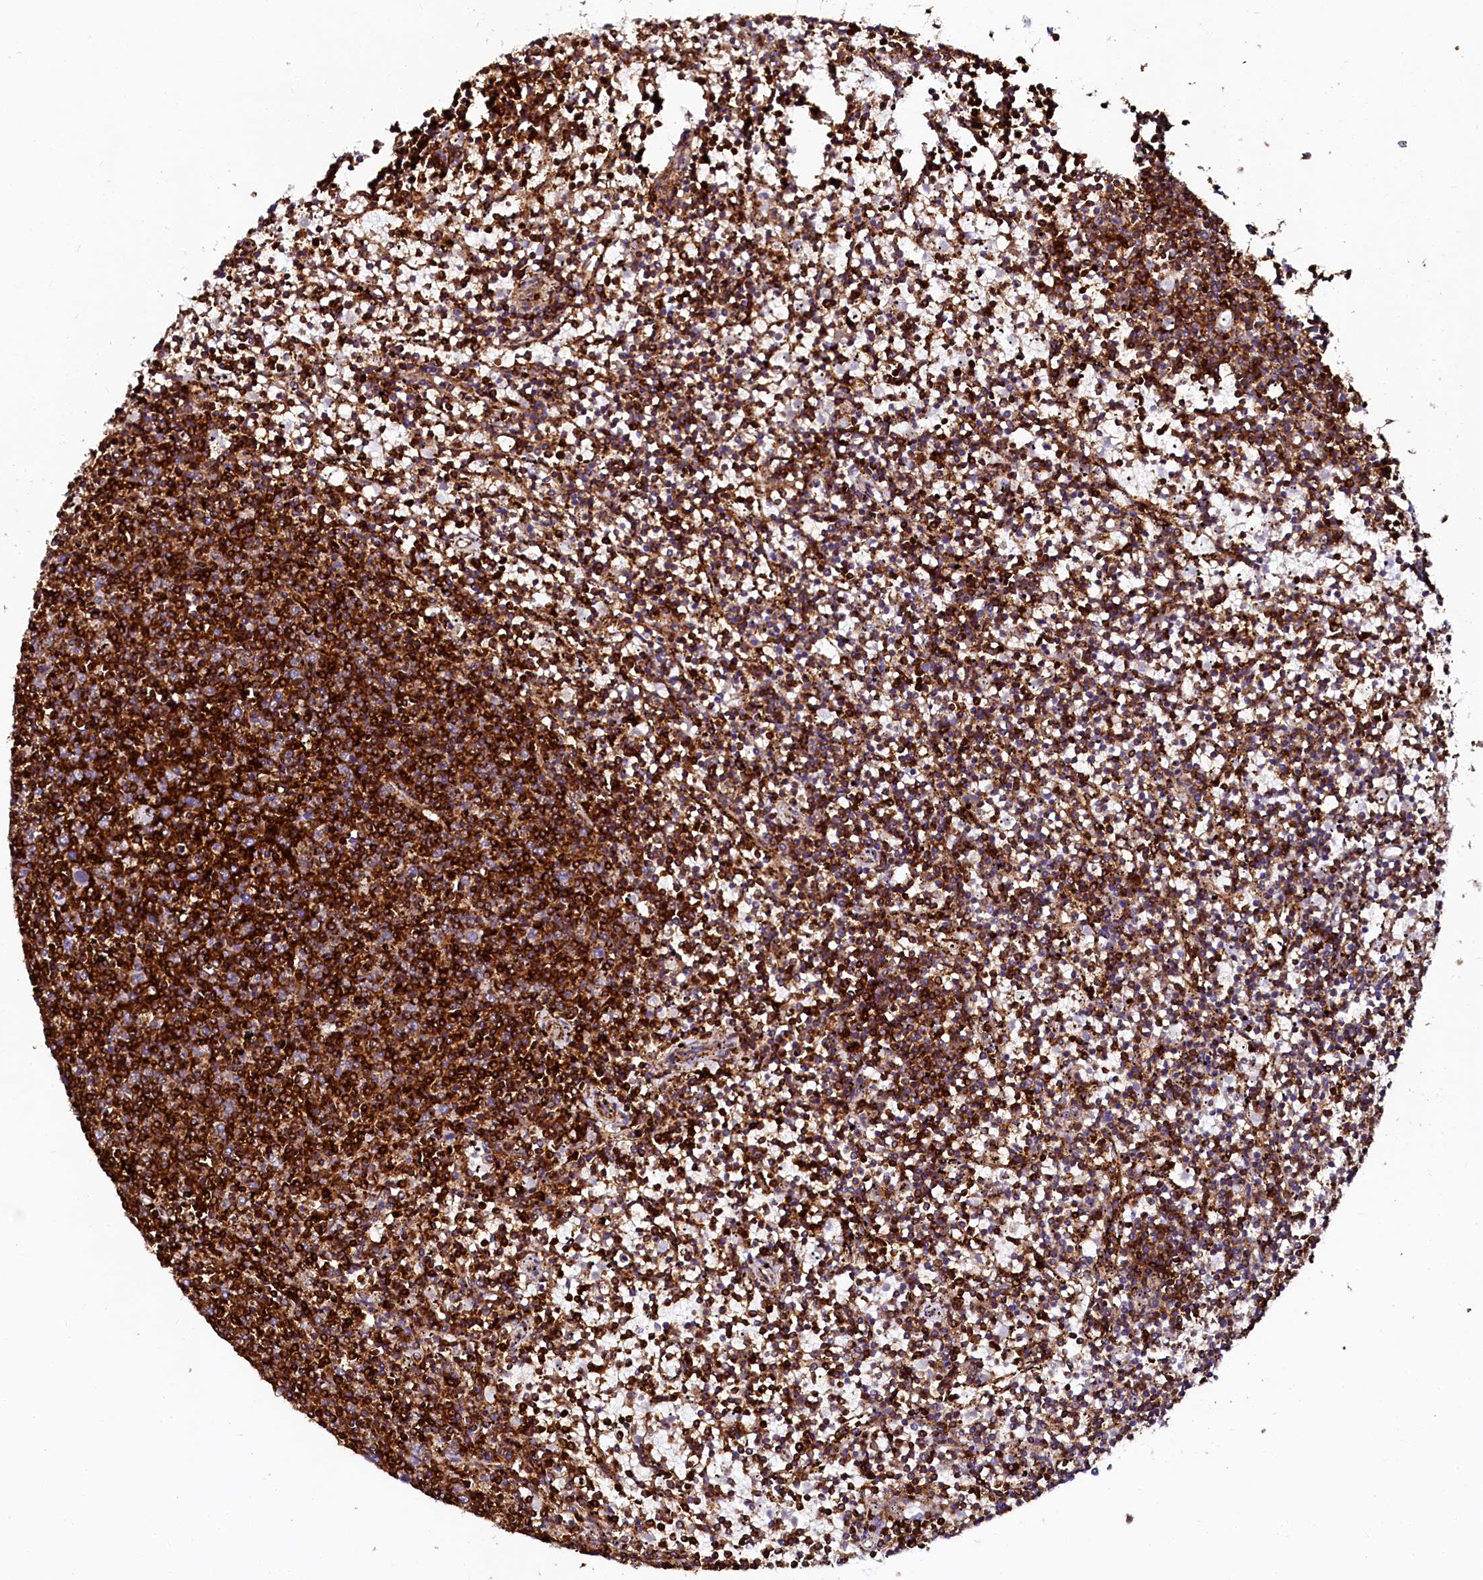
{"staining": {"intensity": "strong", "quantity": ">75%", "location": "cytoplasmic/membranous"}, "tissue": "lymphoma", "cell_type": "Tumor cells", "image_type": "cancer", "snomed": [{"axis": "morphology", "description": "Malignant lymphoma, non-Hodgkin's type, Low grade"}, {"axis": "topography", "description": "Spleen"}], "caption": "DAB (3,3'-diaminobenzidine) immunohistochemical staining of human lymphoma displays strong cytoplasmic/membranous protein staining in approximately >75% of tumor cells. The protein is stained brown, and the nuclei are stained in blue (DAB IHC with brightfield microscopy, high magnification).", "gene": "AAAS", "patient": {"sex": "female", "age": 50}}